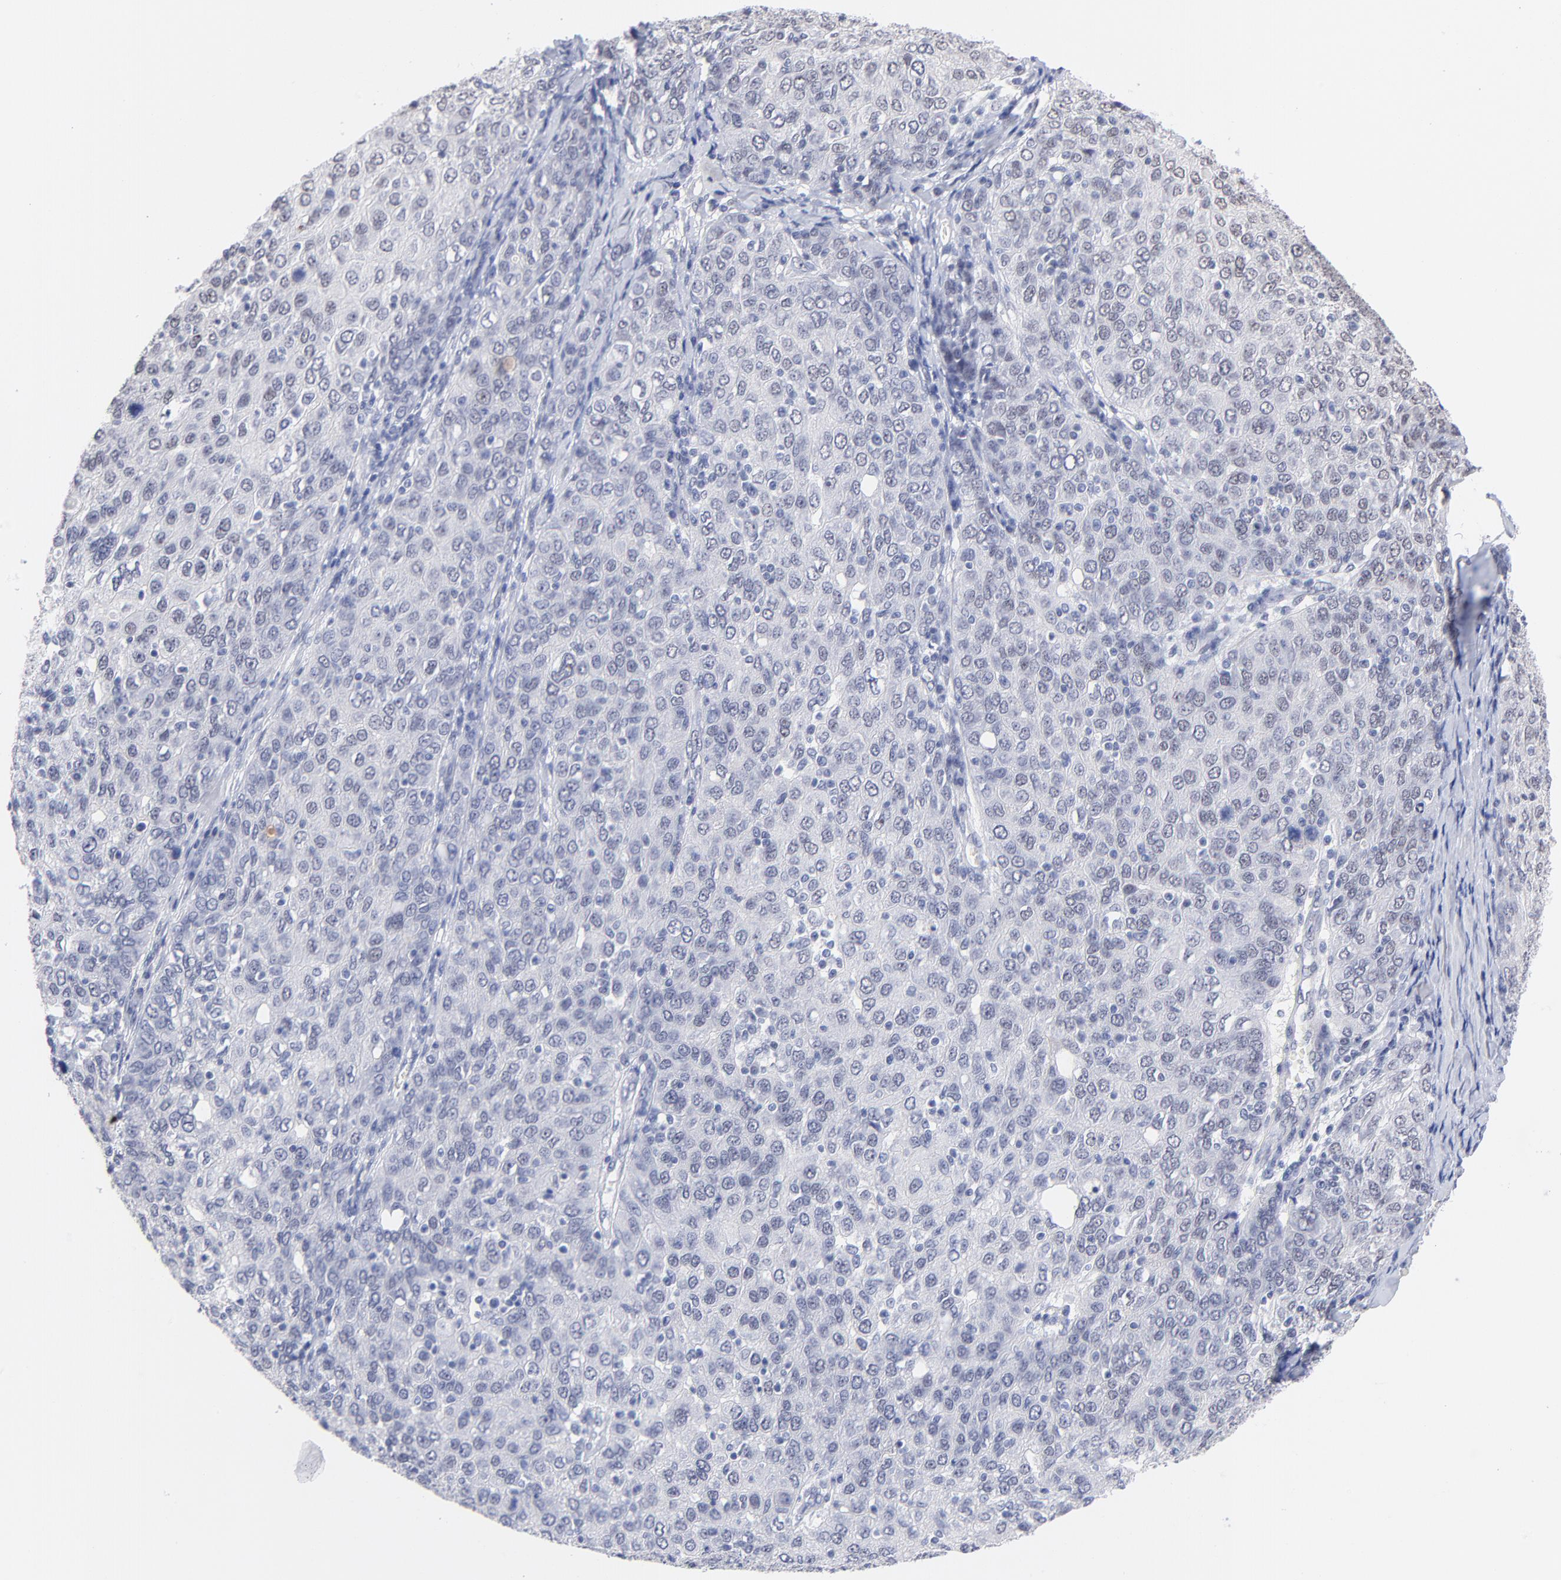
{"staining": {"intensity": "negative", "quantity": "none", "location": "none"}, "tissue": "ovarian cancer", "cell_type": "Tumor cells", "image_type": "cancer", "snomed": [{"axis": "morphology", "description": "Carcinoma, endometroid"}, {"axis": "topography", "description": "Ovary"}], "caption": "Immunohistochemical staining of ovarian endometroid carcinoma displays no significant expression in tumor cells.", "gene": "ZNF74", "patient": {"sex": "female", "age": 50}}